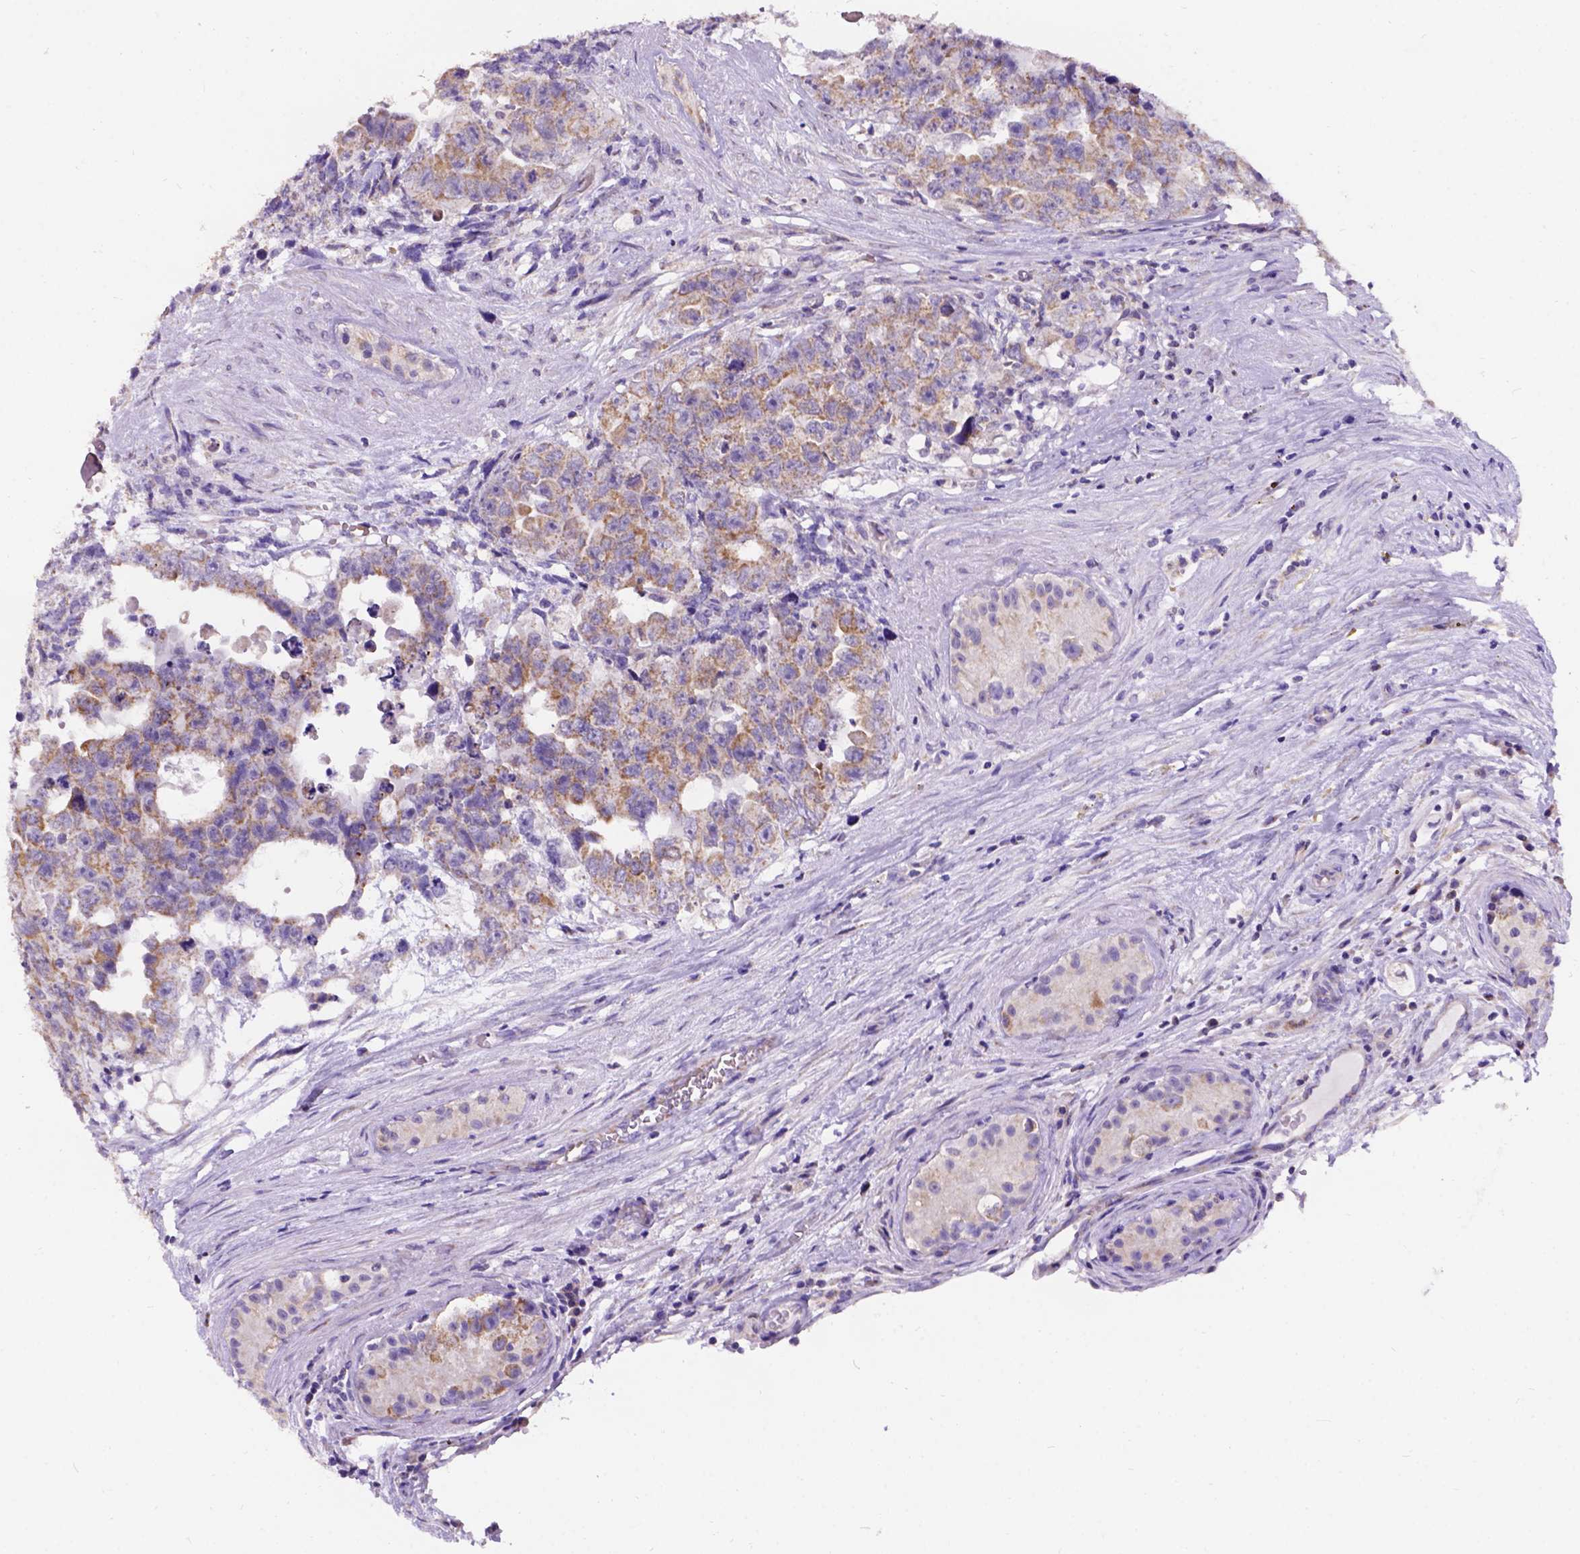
{"staining": {"intensity": "moderate", "quantity": "<25%", "location": "cytoplasmic/membranous"}, "tissue": "testis cancer", "cell_type": "Tumor cells", "image_type": "cancer", "snomed": [{"axis": "morphology", "description": "Carcinoma, Embryonal, NOS"}, {"axis": "topography", "description": "Testis"}], "caption": "DAB immunohistochemical staining of testis cancer exhibits moderate cytoplasmic/membranous protein positivity in about <25% of tumor cells.", "gene": "L2HGDH", "patient": {"sex": "male", "age": 24}}